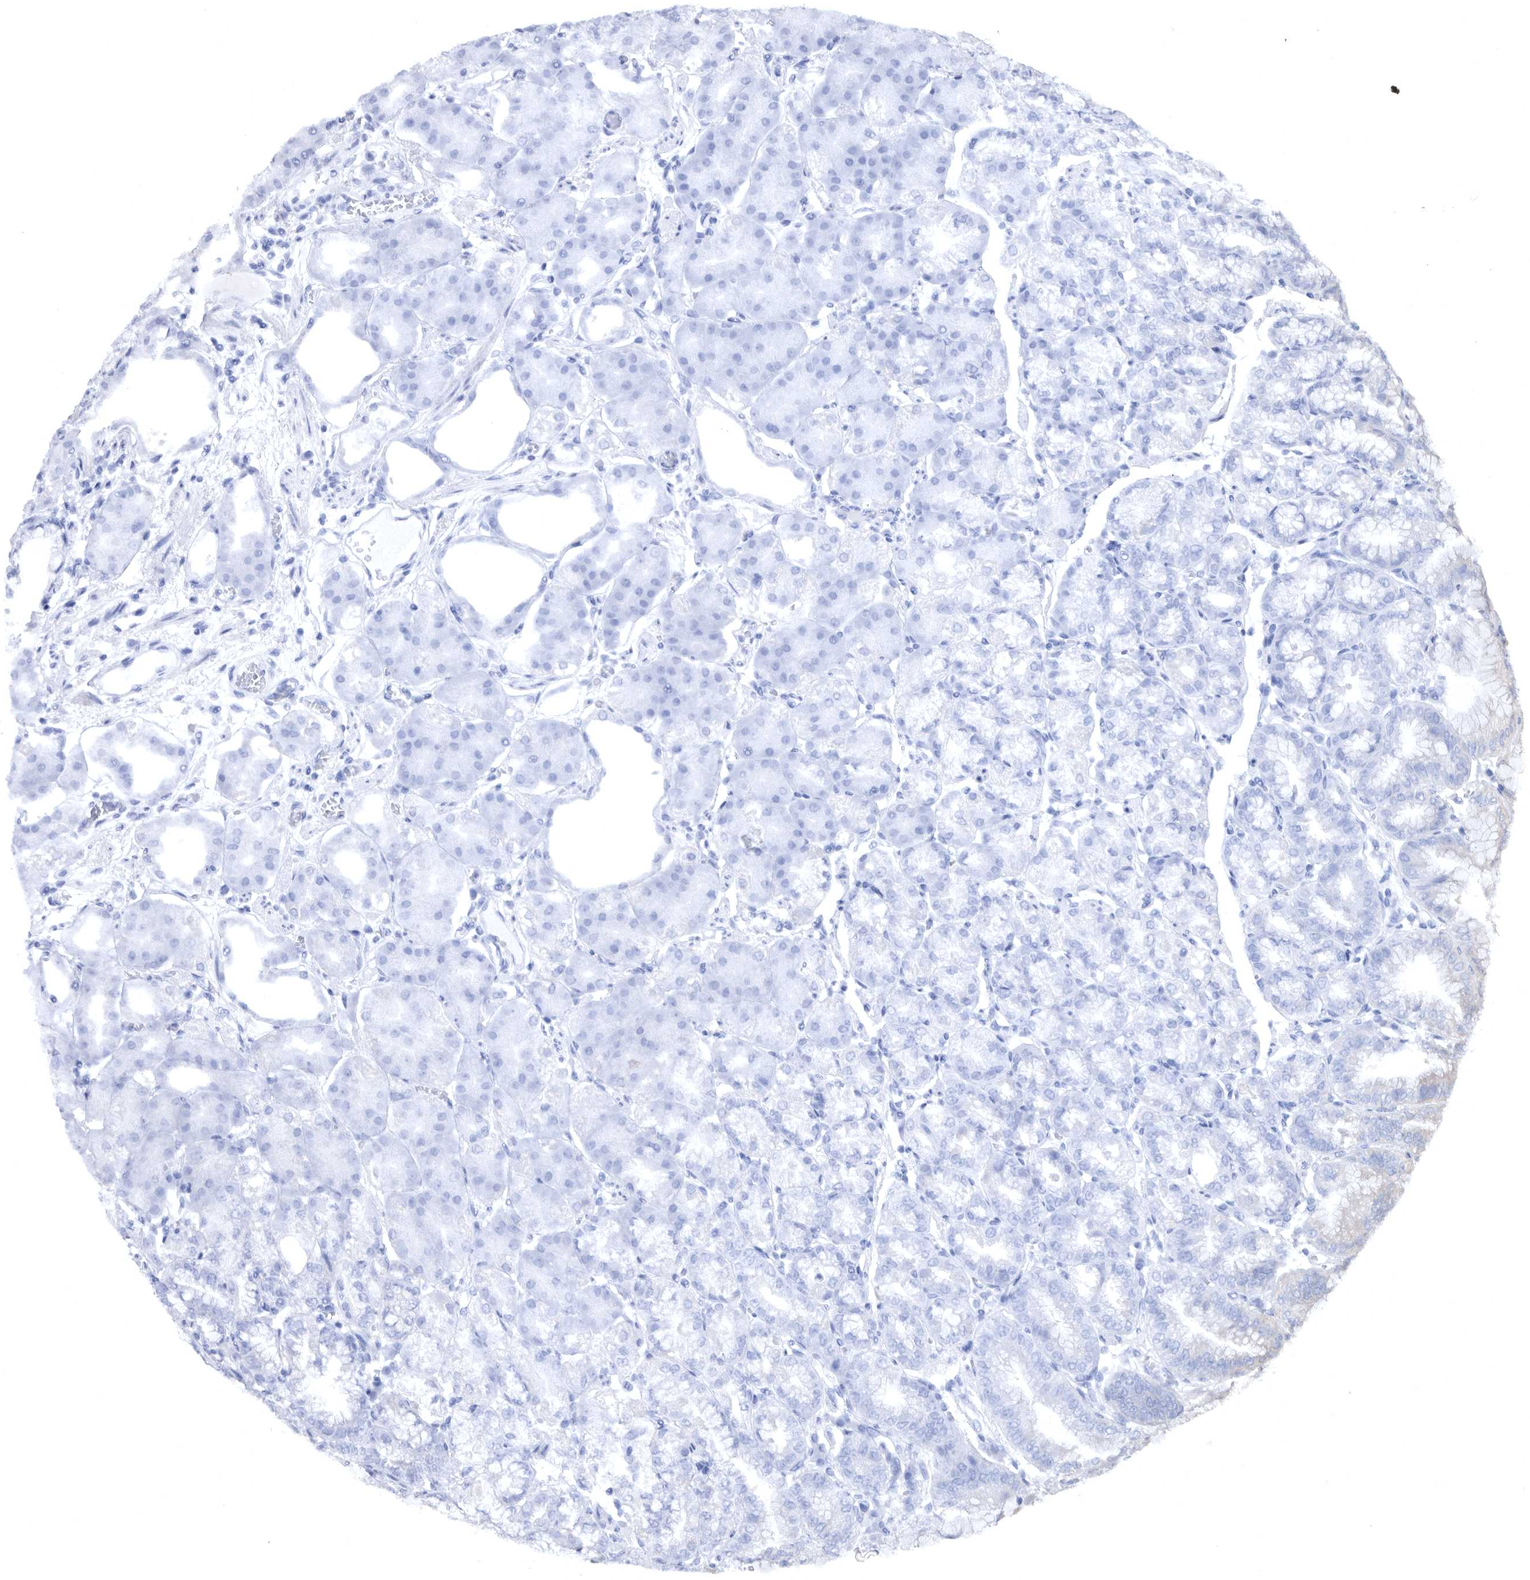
{"staining": {"intensity": "negative", "quantity": "none", "location": "none"}, "tissue": "stomach", "cell_type": "Glandular cells", "image_type": "normal", "snomed": [{"axis": "morphology", "description": "Normal tissue, NOS"}, {"axis": "topography", "description": "Stomach, lower"}], "caption": "High power microscopy histopathology image of an IHC micrograph of unremarkable stomach, revealing no significant positivity in glandular cells.", "gene": "CCT4", "patient": {"sex": "male", "age": 71}}